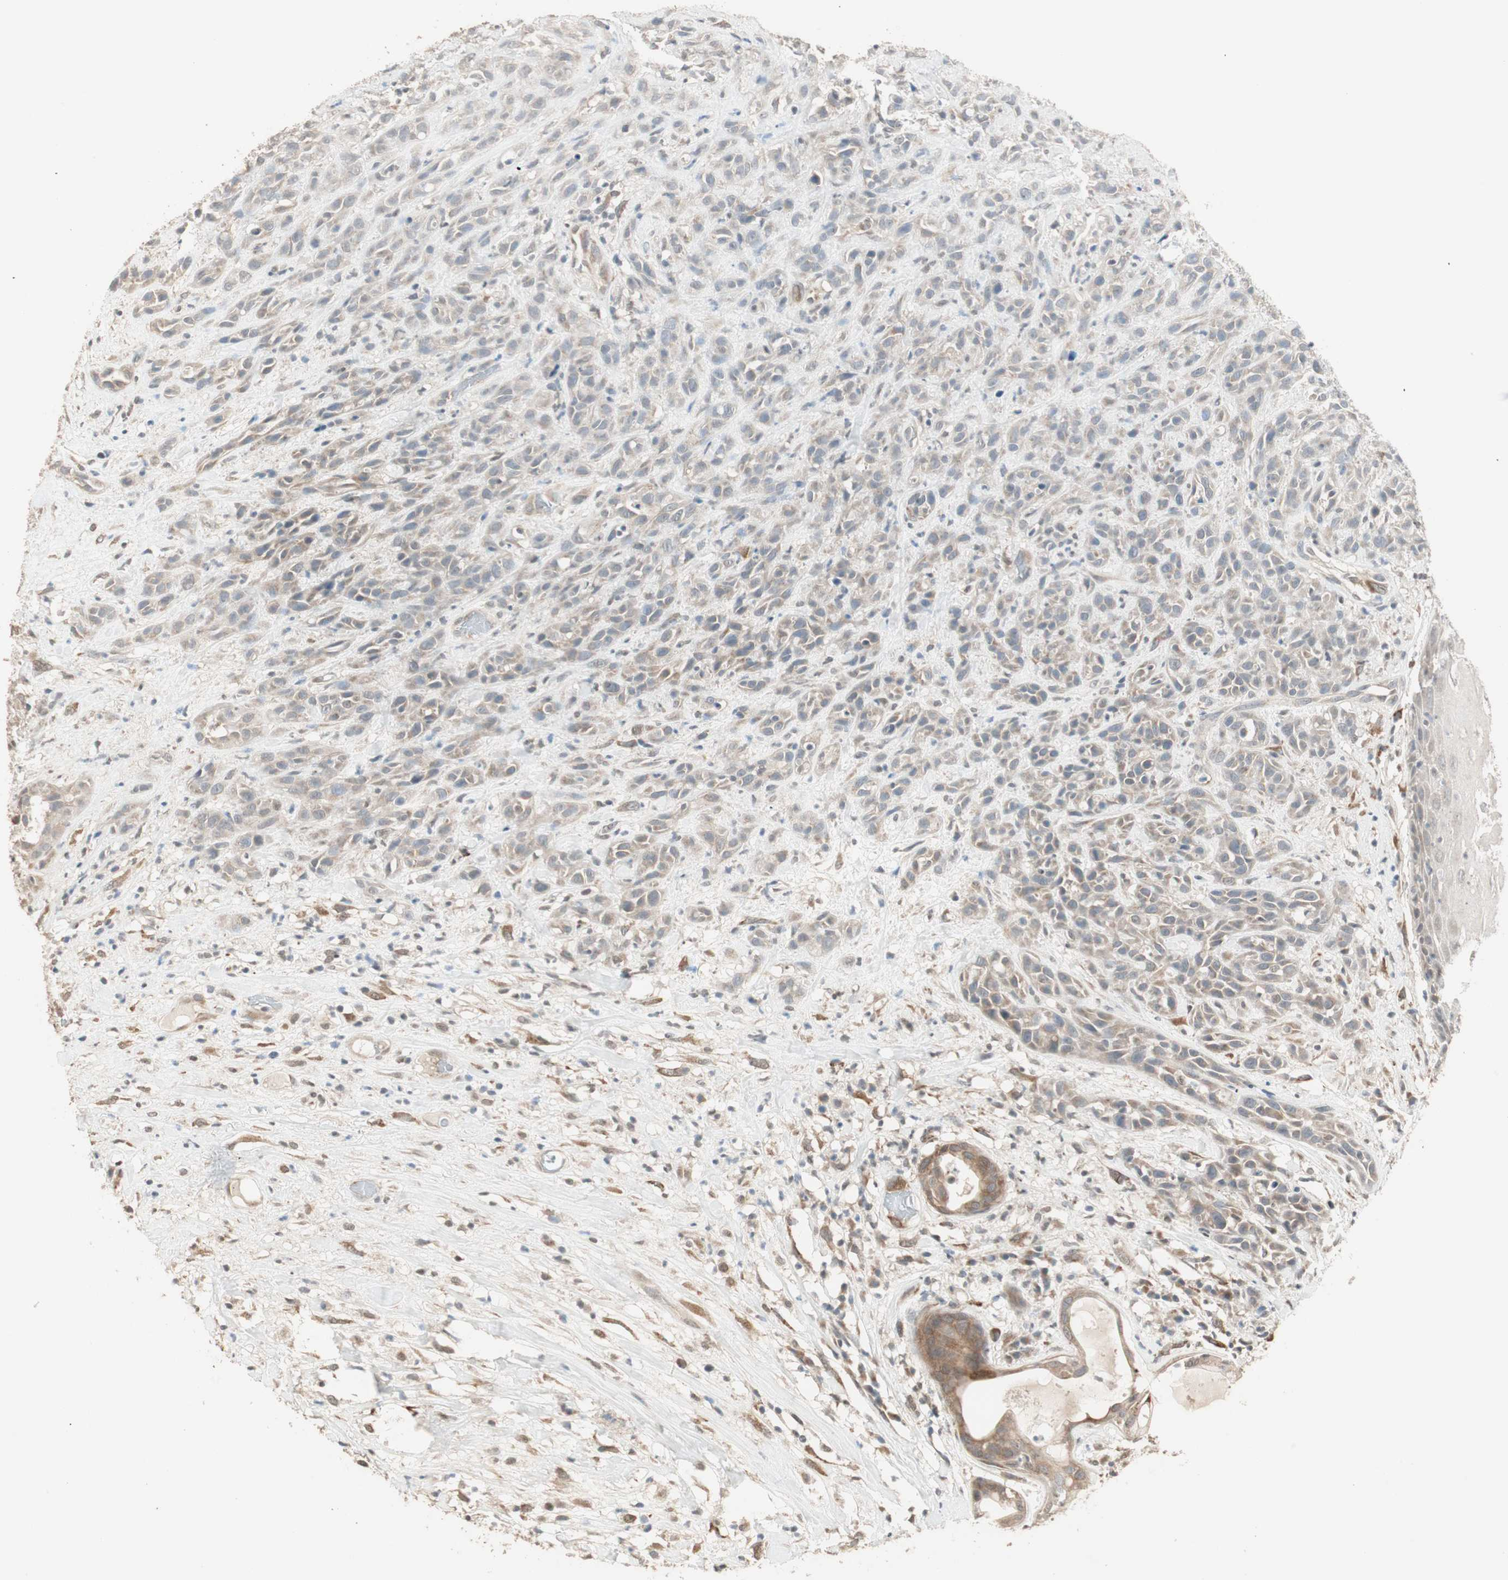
{"staining": {"intensity": "weak", "quantity": ">75%", "location": "cytoplasmic/membranous"}, "tissue": "head and neck cancer", "cell_type": "Tumor cells", "image_type": "cancer", "snomed": [{"axis": "morphology", "description": "Normal tissue, NOS"}, {"axis": "morphology", "description": "Squamous cell carcinoma, NOS"}, {"axis": "topography", "description": "Cartilage tissue"}, {"axis": "topography", "description": "Head-Neck"}], "caption": "Protein expression analysis of squamous cell carcinoma (head and neck) demonstrates weak cytoplasmic/membranous staining in about >75% of tumor cells.", "gene": "TASOR", "patient": {"sex": "male", "age": 62}}